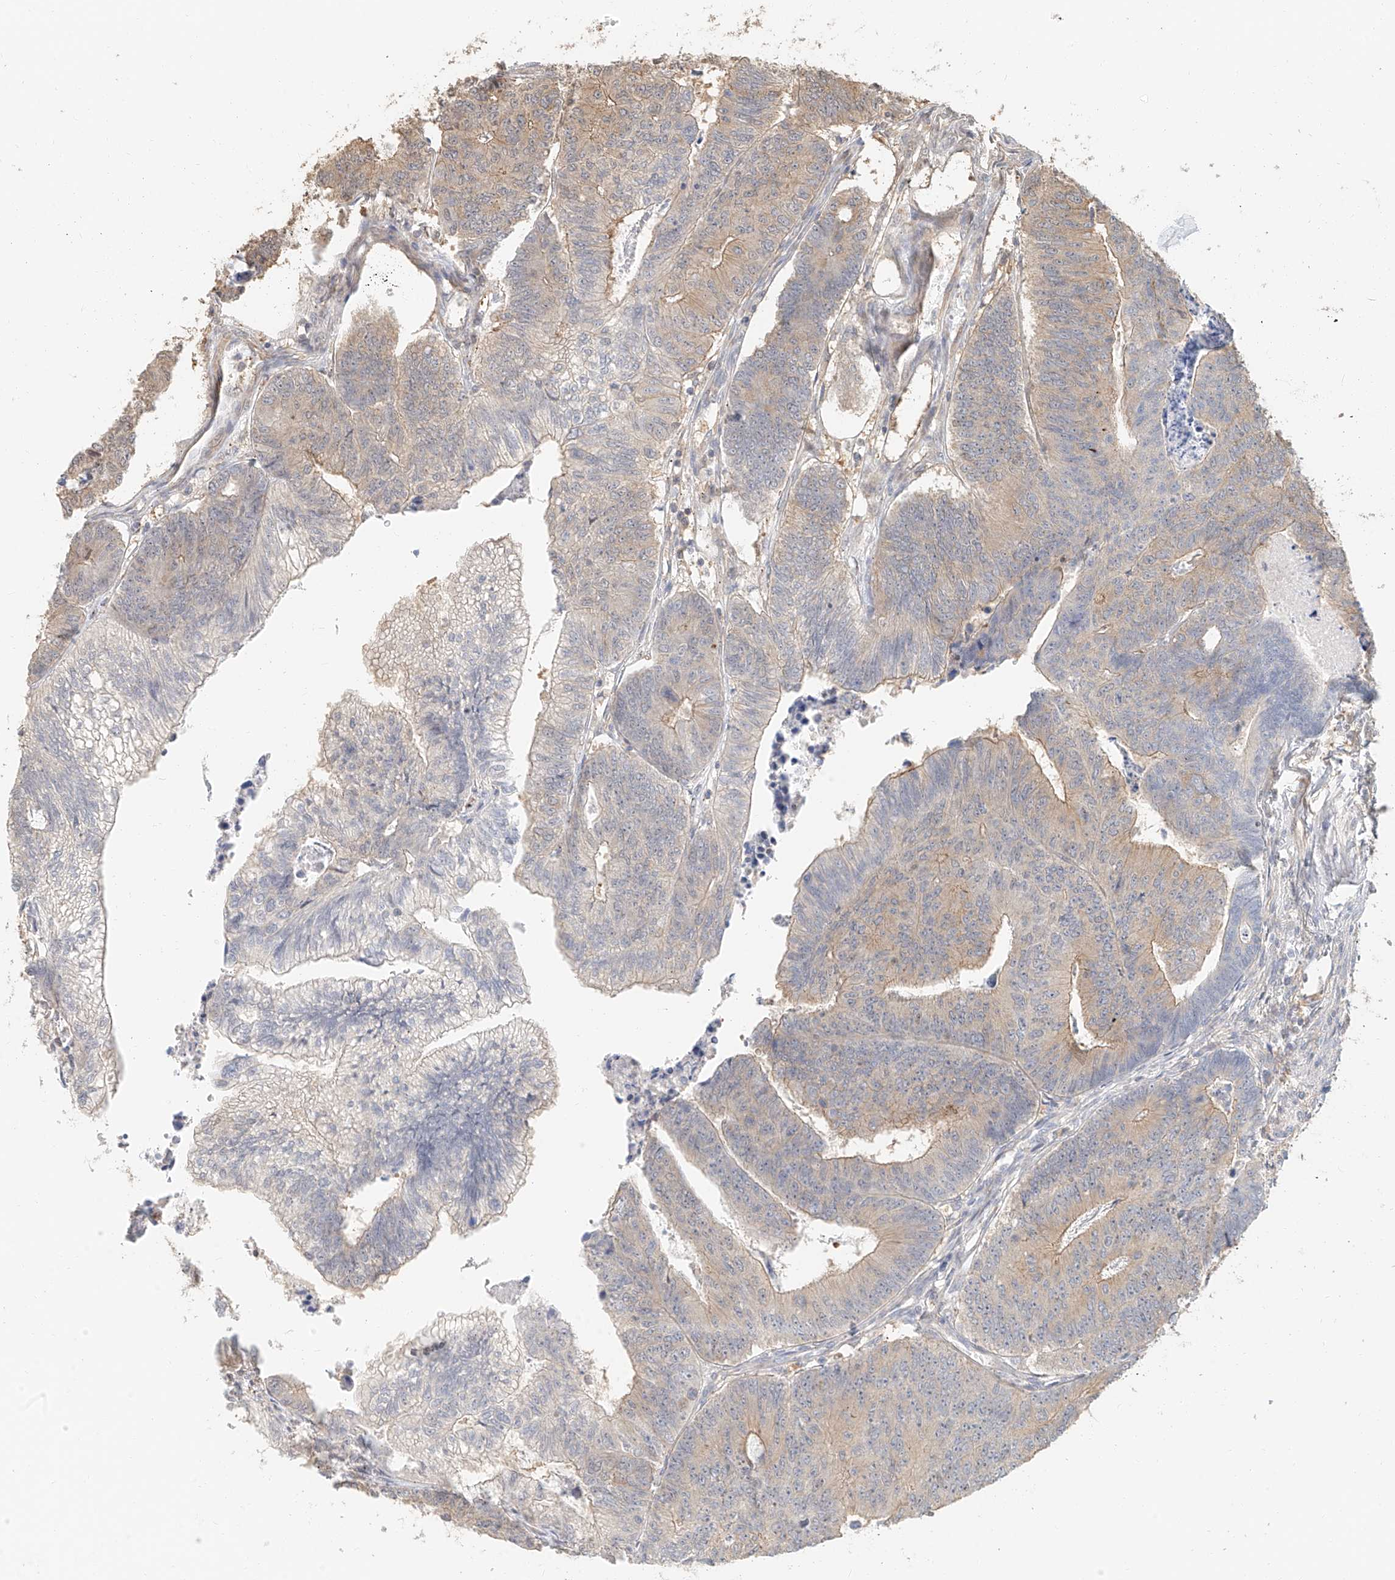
{"staining": {"intensity": "weak", "quantity": "25%-75%", "location": "cytoplasmic/membranous"}, "tissue": "colorectal cancer", "cell_type": "Tumor cells", "image_type": "cancer", "snomed": [{"axis": "morphology", "description": "Adenocarcinoma, NOS"}, {"axis": "topography", "description": "Colon"}], "caption": "Tumor cells reveal weak cytoplasmic/membranous positivity in about 25%-75% of cells in colorectal cancer.", "gene": "NAP1L1", "patient": {"sex": "female", "age": 67}}